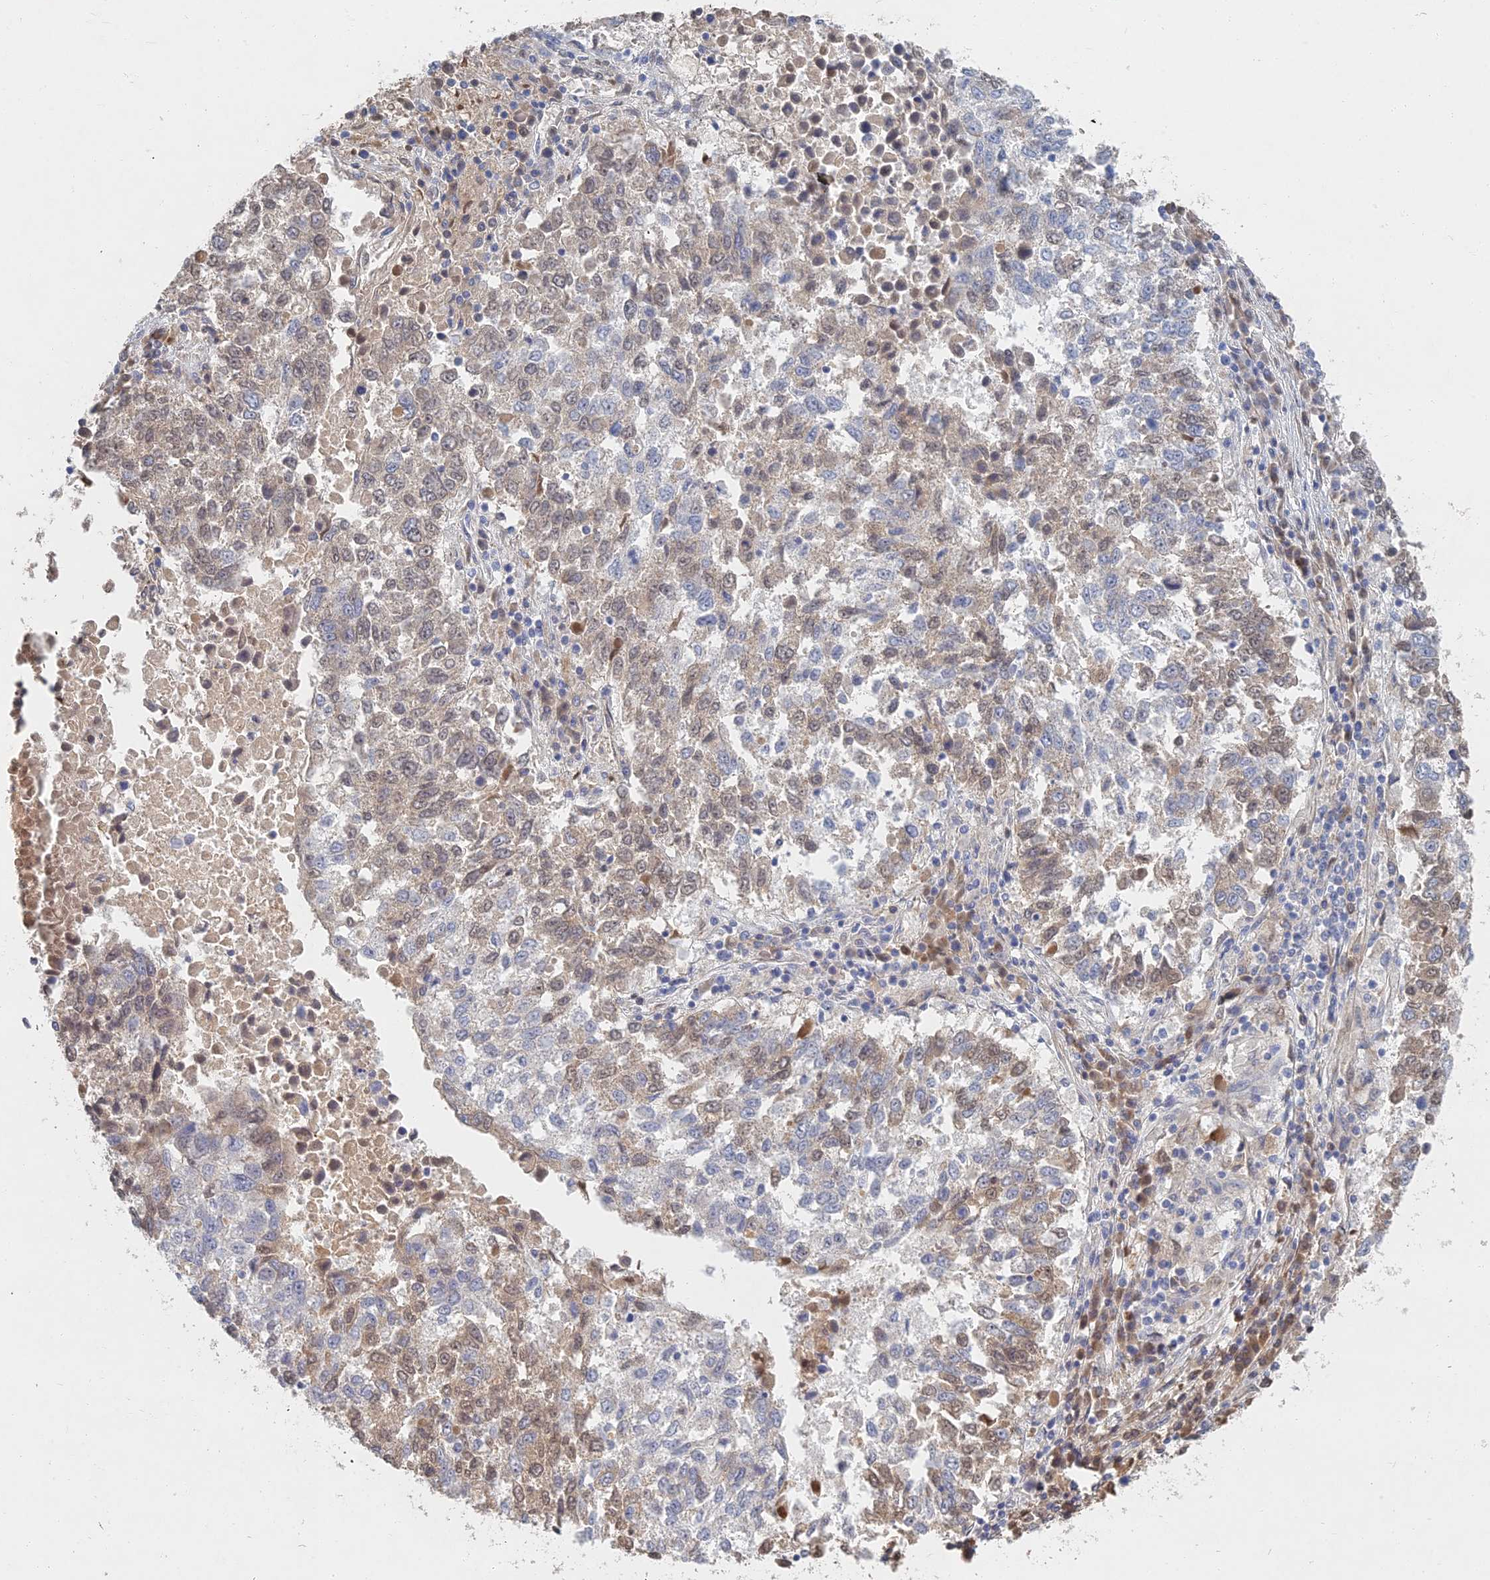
{"staining": {"intensity": "weak", "quantity": "25%-75%", "location": "cytoplasmic/membranous,nuclear"}, "tissue": "lung cancer", "cell_type": "Tumor cells", "image_type": "cancer", "snomed": [{"axis": "morphology", "description": "Squamous cell carcinoma, NOS"}, {"axis": "topography", "description": "Lung"}], "caption": "A brown stain highlights weak cytoplasmic/membranous and nuclear expression of a protein in squamous cell carcinoma (lung) tumor cells.", "gene": "GNA15", "patient": {"sex": "male", "age": 73}}